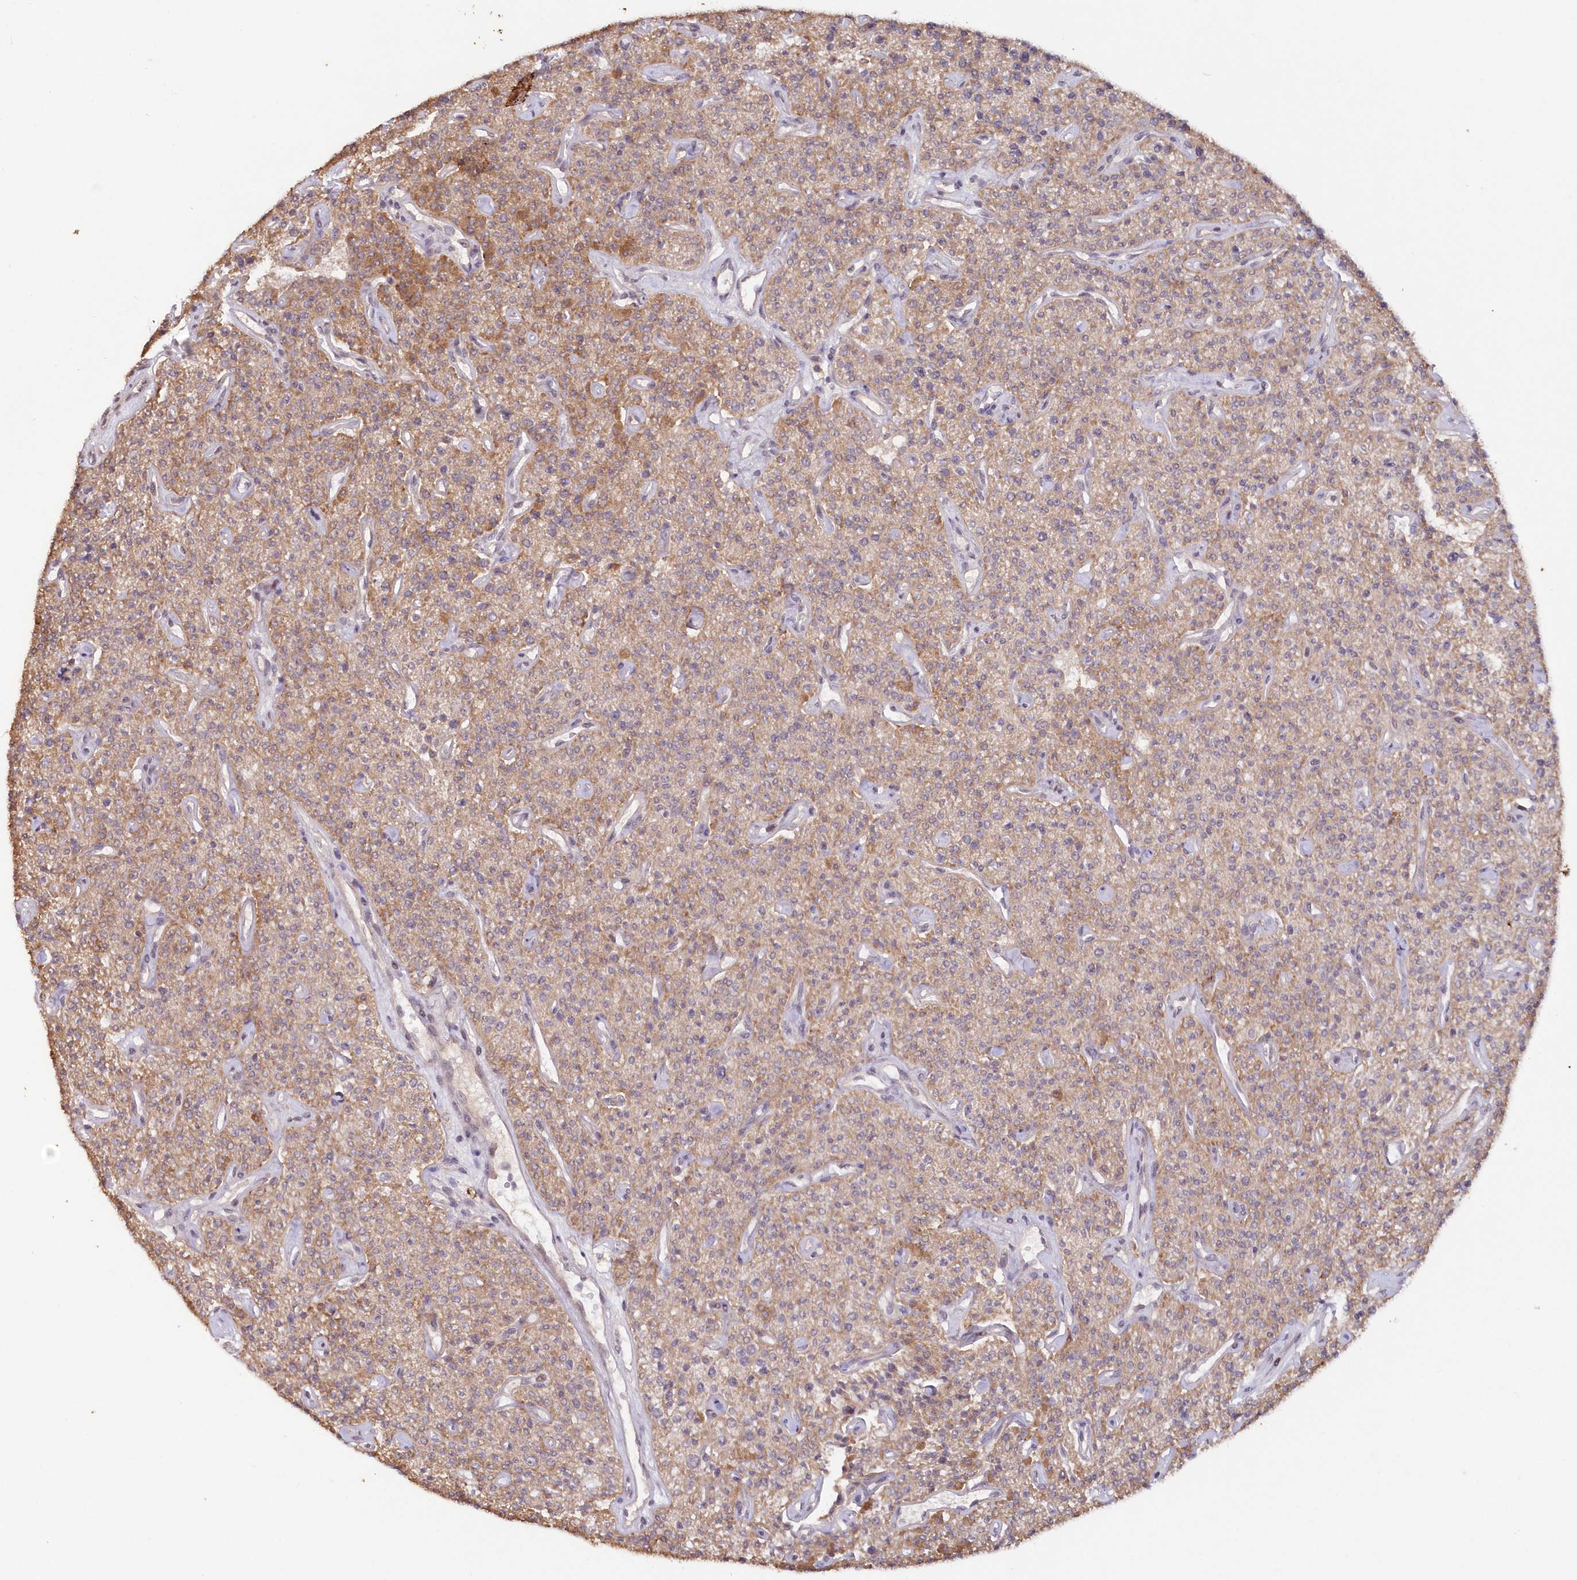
{"staining": {"intensity": "strong", "quantity": "25%-75%", "location": "cytoplasmic/membranous"}, "tissue": "parathyroid gland", "cell_type": "Glandular cells", "image_type": "normal", "snomed": [{"axis": "morphology", "description": "Normal tissue, NOS"}, {"axis": "topography", "description": "Parathyroid gland"}], "caption": "Immunohistochemistry of benign human parathyroid gland demonstrates high levels of strong cytoplasmic/membranous staining in about 25%-75% of glandular cells. The protein of interest is stained brown, and the nuclei are stained in blue (DAB IHC with brightfield microscopy, high magnification).", "gene": "SNED1", "patient": {"sex": "male", "age": 46}}